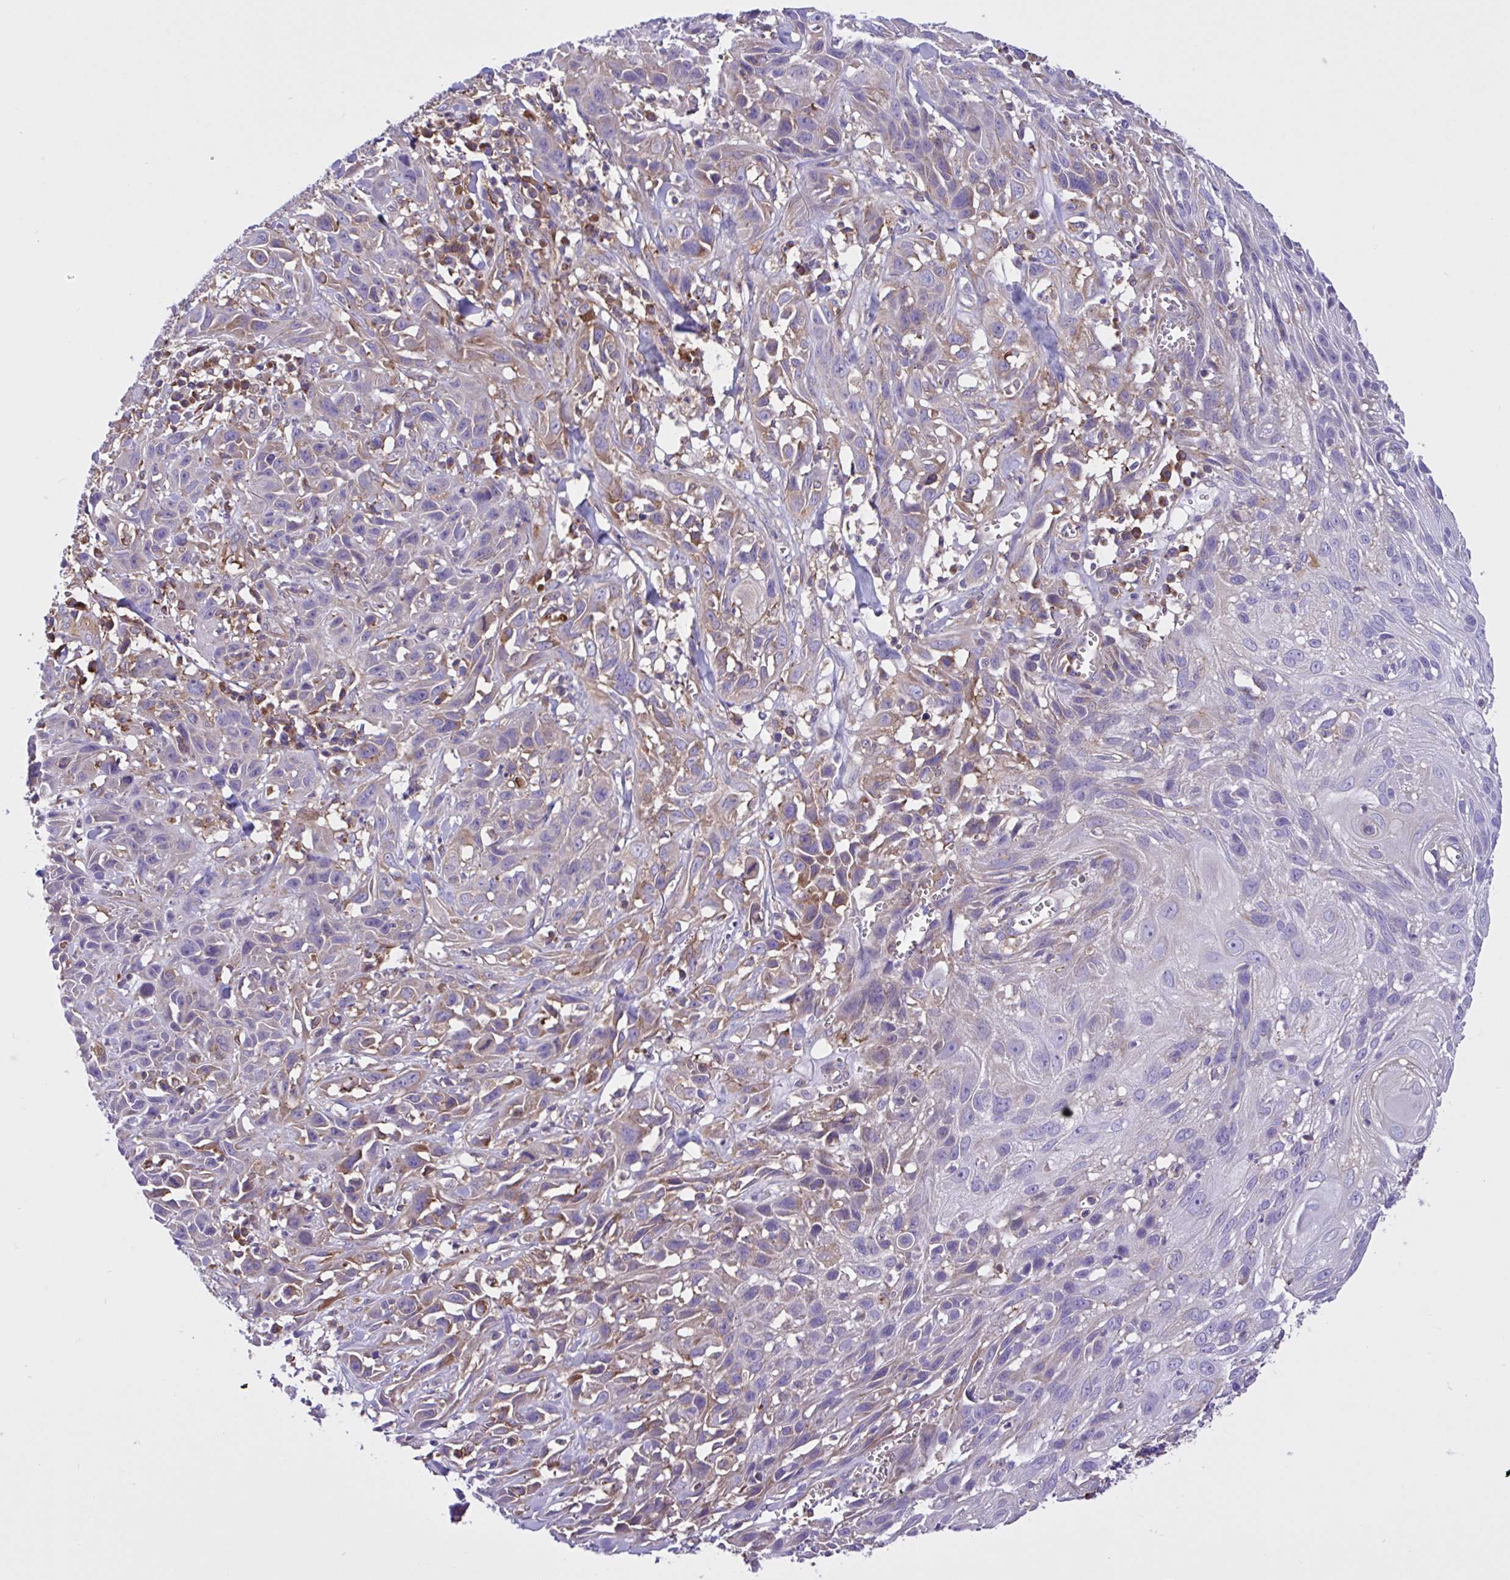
{"staining": {"intensity": "moderate", "quantity": "<25%", "location": "cytoplasmic/membranous"}, "tissue": "skin cancer", "cell_type": "Tumor cells", "image_type": "cancer", "snomed": [{"axis": "morphology", "description": "Squamous cell carcinoma, NOS"}, {"axis": "topography", "description": "Skin"}, {"axis": "topography", "description": "Vulva"}], "caption": "Human skin squamous cell carcinoma stained for a protein (brown) shows moderate cytoplasmic/membranous positive expression in approximately <25% of tumor cells.", "gene": "OR51M1", "patient": {"sex": "female", "age": 83}}